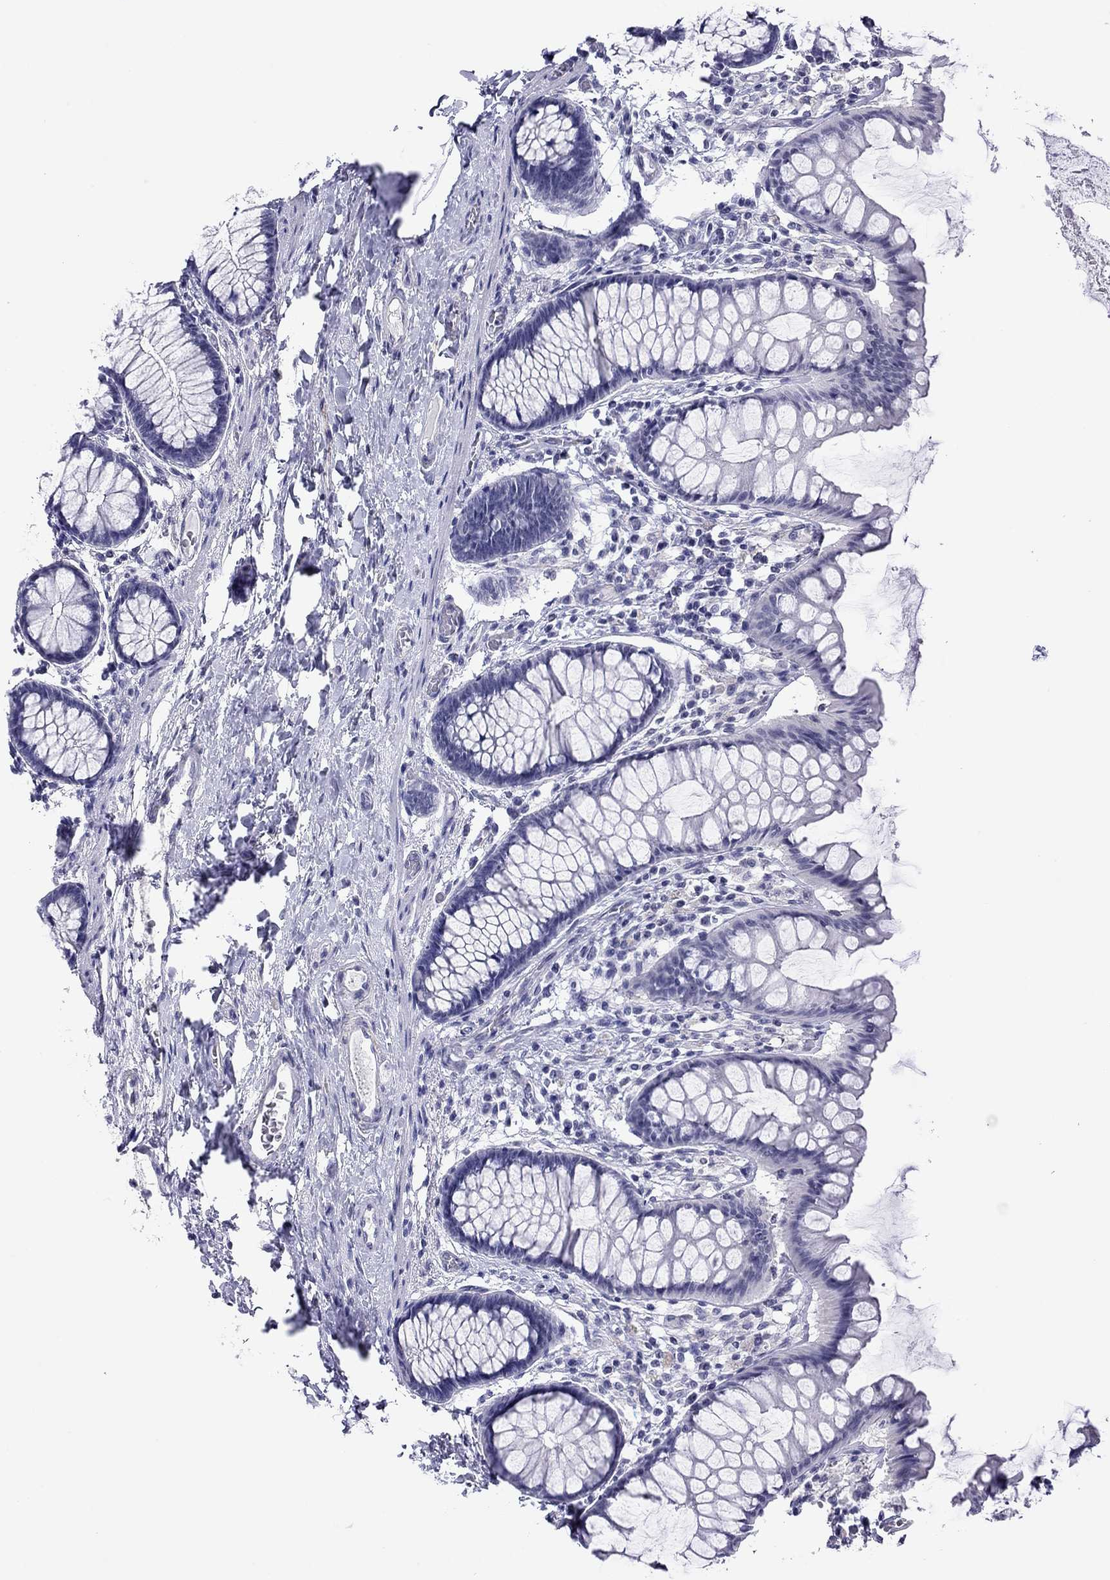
{"staining": {"intensity": "negative", "quantity": "none", "location": "none"}, "tissue": "colon", "cell_type": "Endothelial cells", "image_type": "normal", "snomed": [{"axis": "morphology", "description": "Normal tissue, NOS"}, {"axis": "topography", "description": "Colon"}], "caption": "A high-resolution histopathology image shows immunohistochemistry (IHC) staining of unremarkable colon, which reveals no significant staining in endothelial cells. (DAB immunohistochemistry (IHC), high magnification).", "gene": "MYMX", "patient": {"sex": "female", "age": 65}}